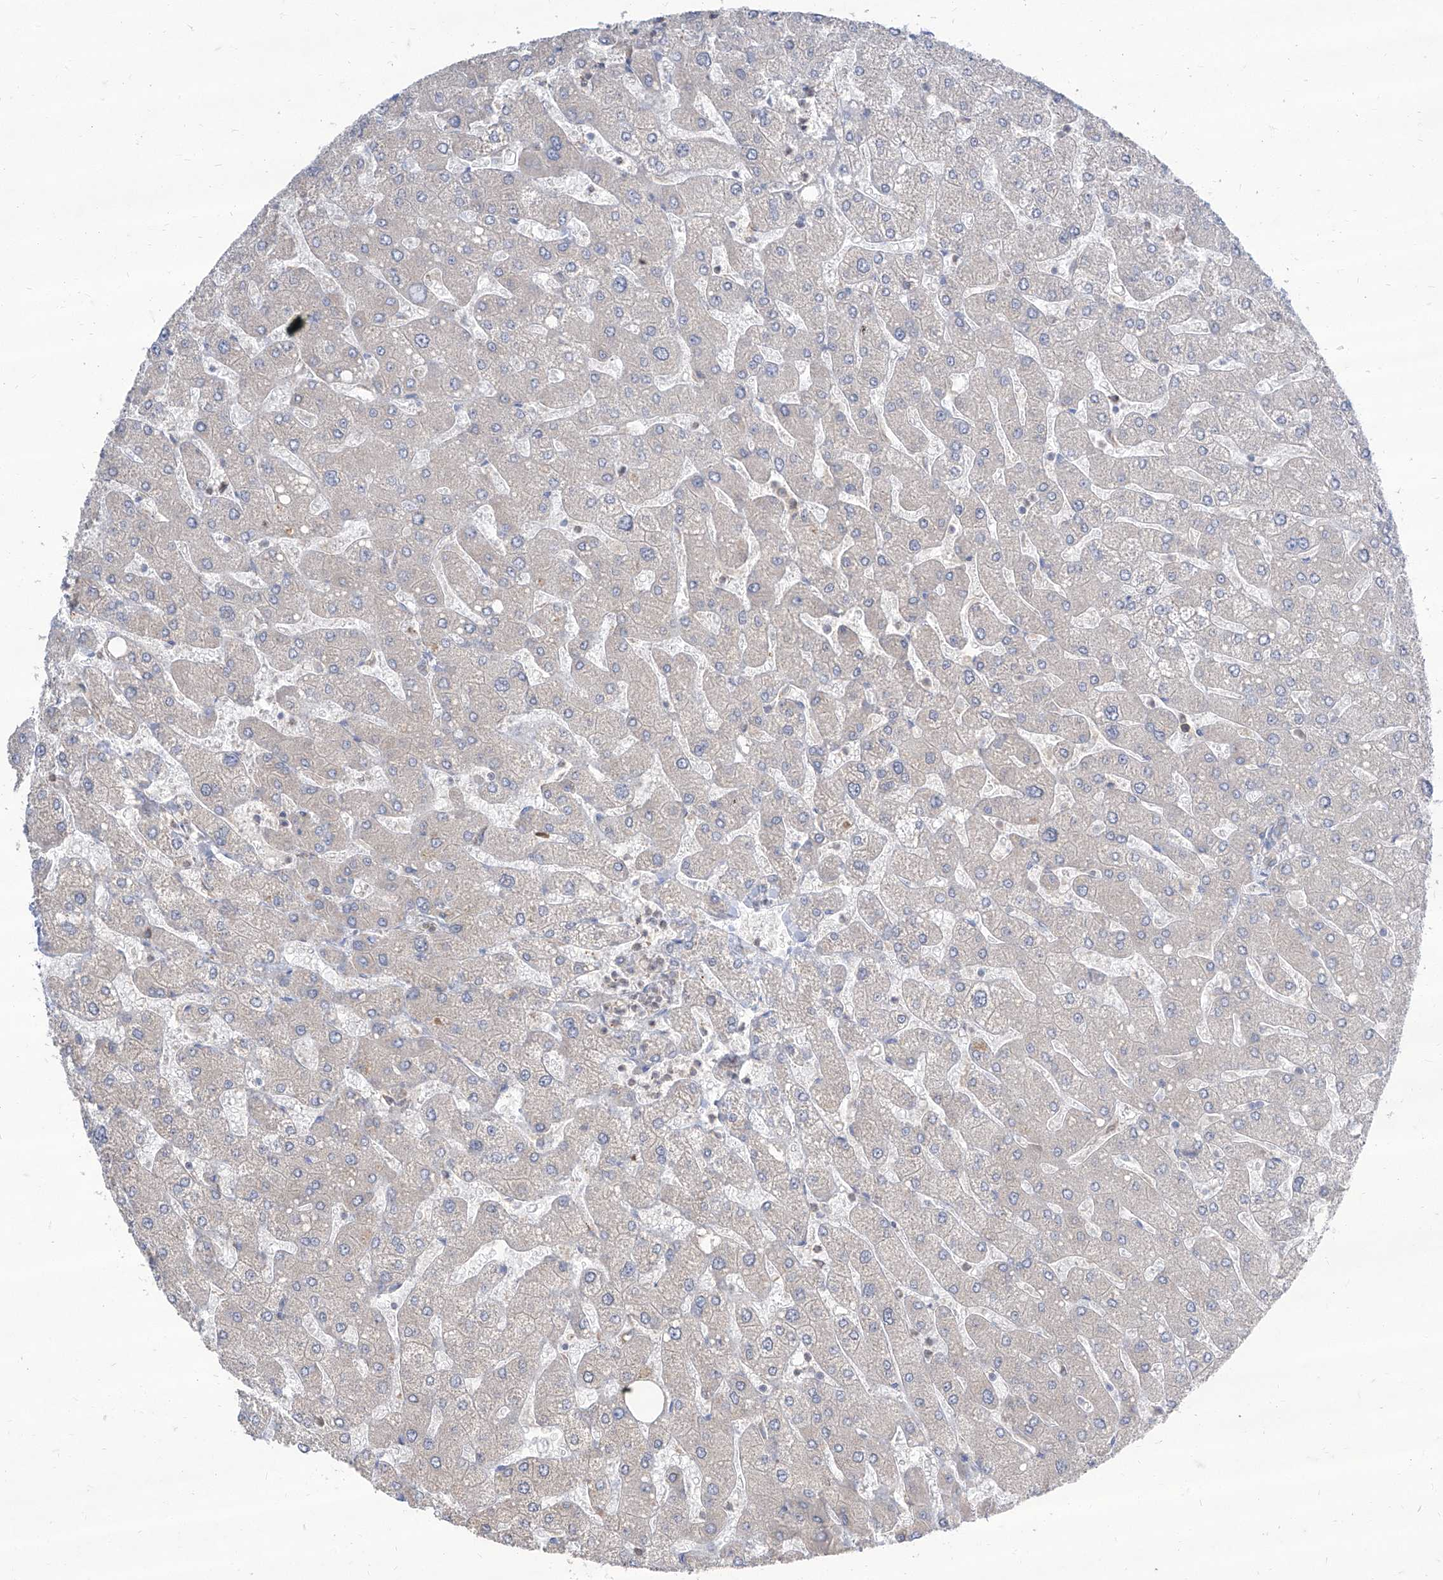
{"staining": {"intensity": "negative", "quantity": "none", "location": "none"}, "tissue": "liver", "cell_type": "Cholangiocytes", "image_type": "normal", "snomed": [{"axis": "morphology", "description": "Normal tissue, NOS"}, {"axis": "topography", "description": "Liver"}], "caption": "Cholangiocytes show no significant protein staining in benign liver.", "gene": "BROX", "patient": {"sex": "male", "age": 55}}